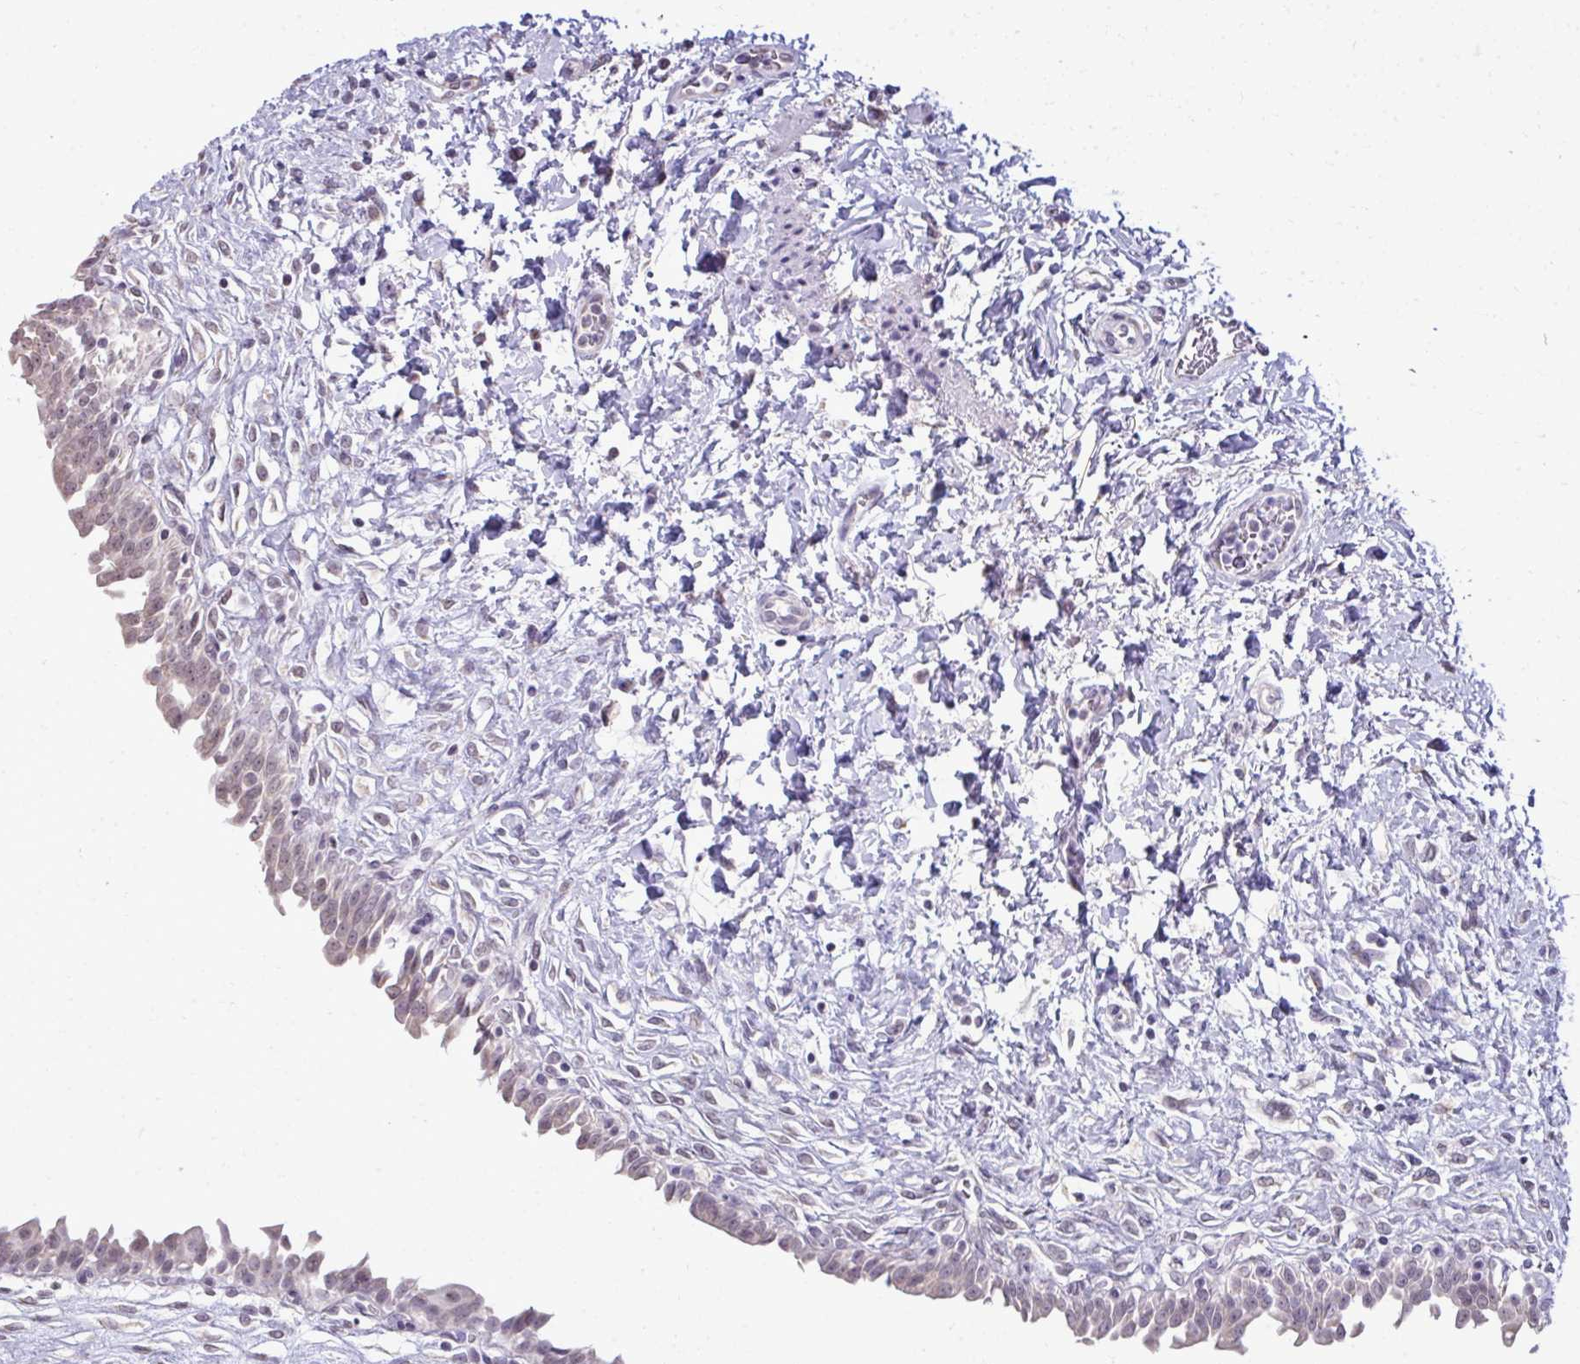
{"staining": {"intensity": "weak", "quantity": "25%-75%", "location": "nuclear"}, "tissue": "urinary bladder", "cell_type": "Urothelial cells", "image_type": "normal", "snomed": [{"axis": "morphology", "description": "Normal tissue, NOS"}, {"axis": "topography", "description": "Urinary bladder"}], "caption": "DAB immunohistochemical staining of benign human urinary bladder exhibits weak nuclear protein positivity in approximately 25%-75% of urothelial cells.", "gene": "NPPA", "patient": {"sex": "male", "age": 37}}